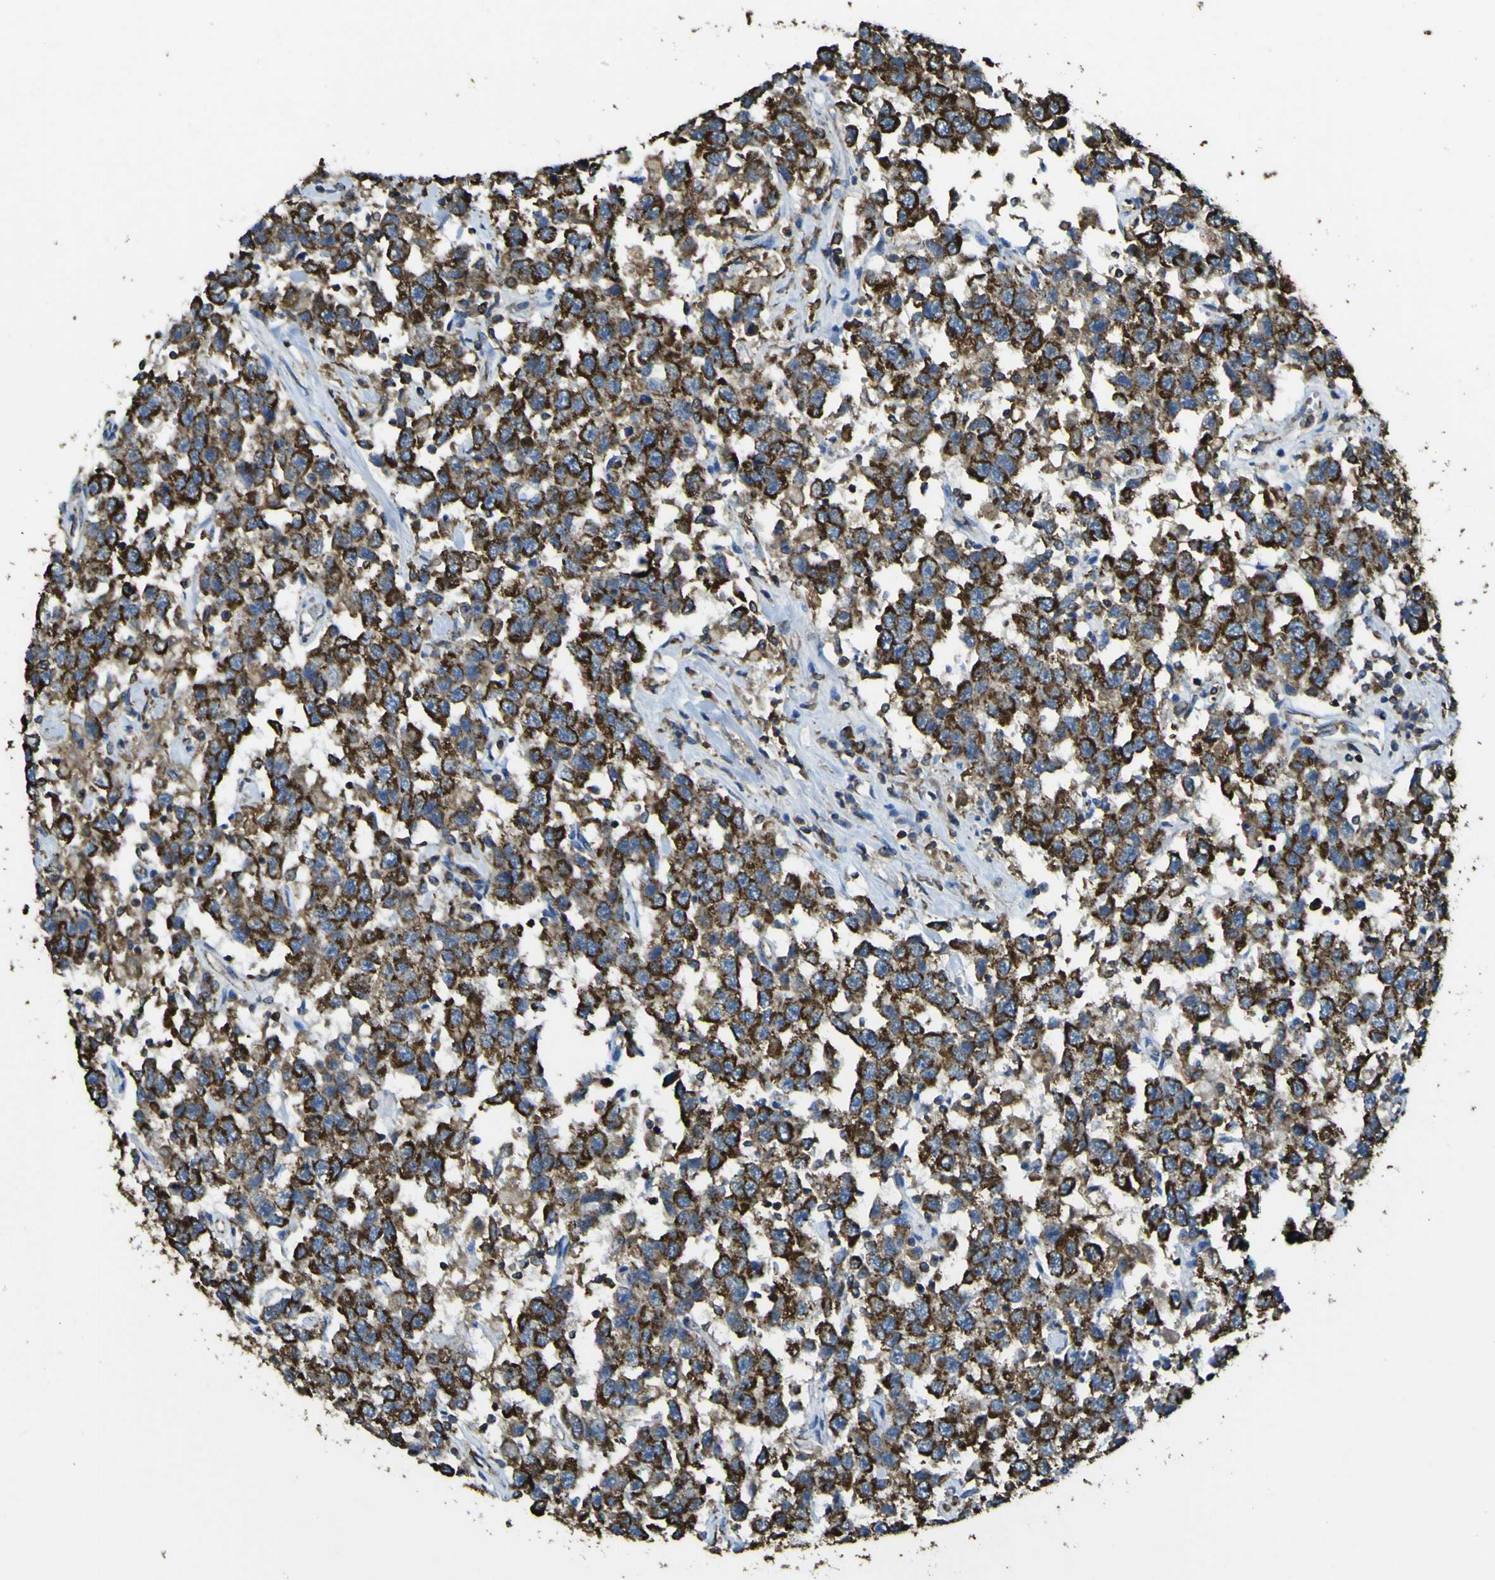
{"staining": {"intensity": "strong", "quantity": ">75%", "location": "cytoplasmic/membranous"}, "tissue": "testis cancer", "cell_type": "Tumor cells", "image_type": "cancer", "snomed": [{"axis": "morphology", "description": "Seminoma, NOS"}, {"axis": "topography", "description": "Testis"}], "caption": "Testis cancer stained with DAB (3,3'-diaminobenzidine) immunohistochemistry (IHC) displays high levels of strong cytoplasmic/membranous staining in approximately >75% of tumor cells.", "gene": "ACSL3", "patient": {"sex": "male", "age": 41}}